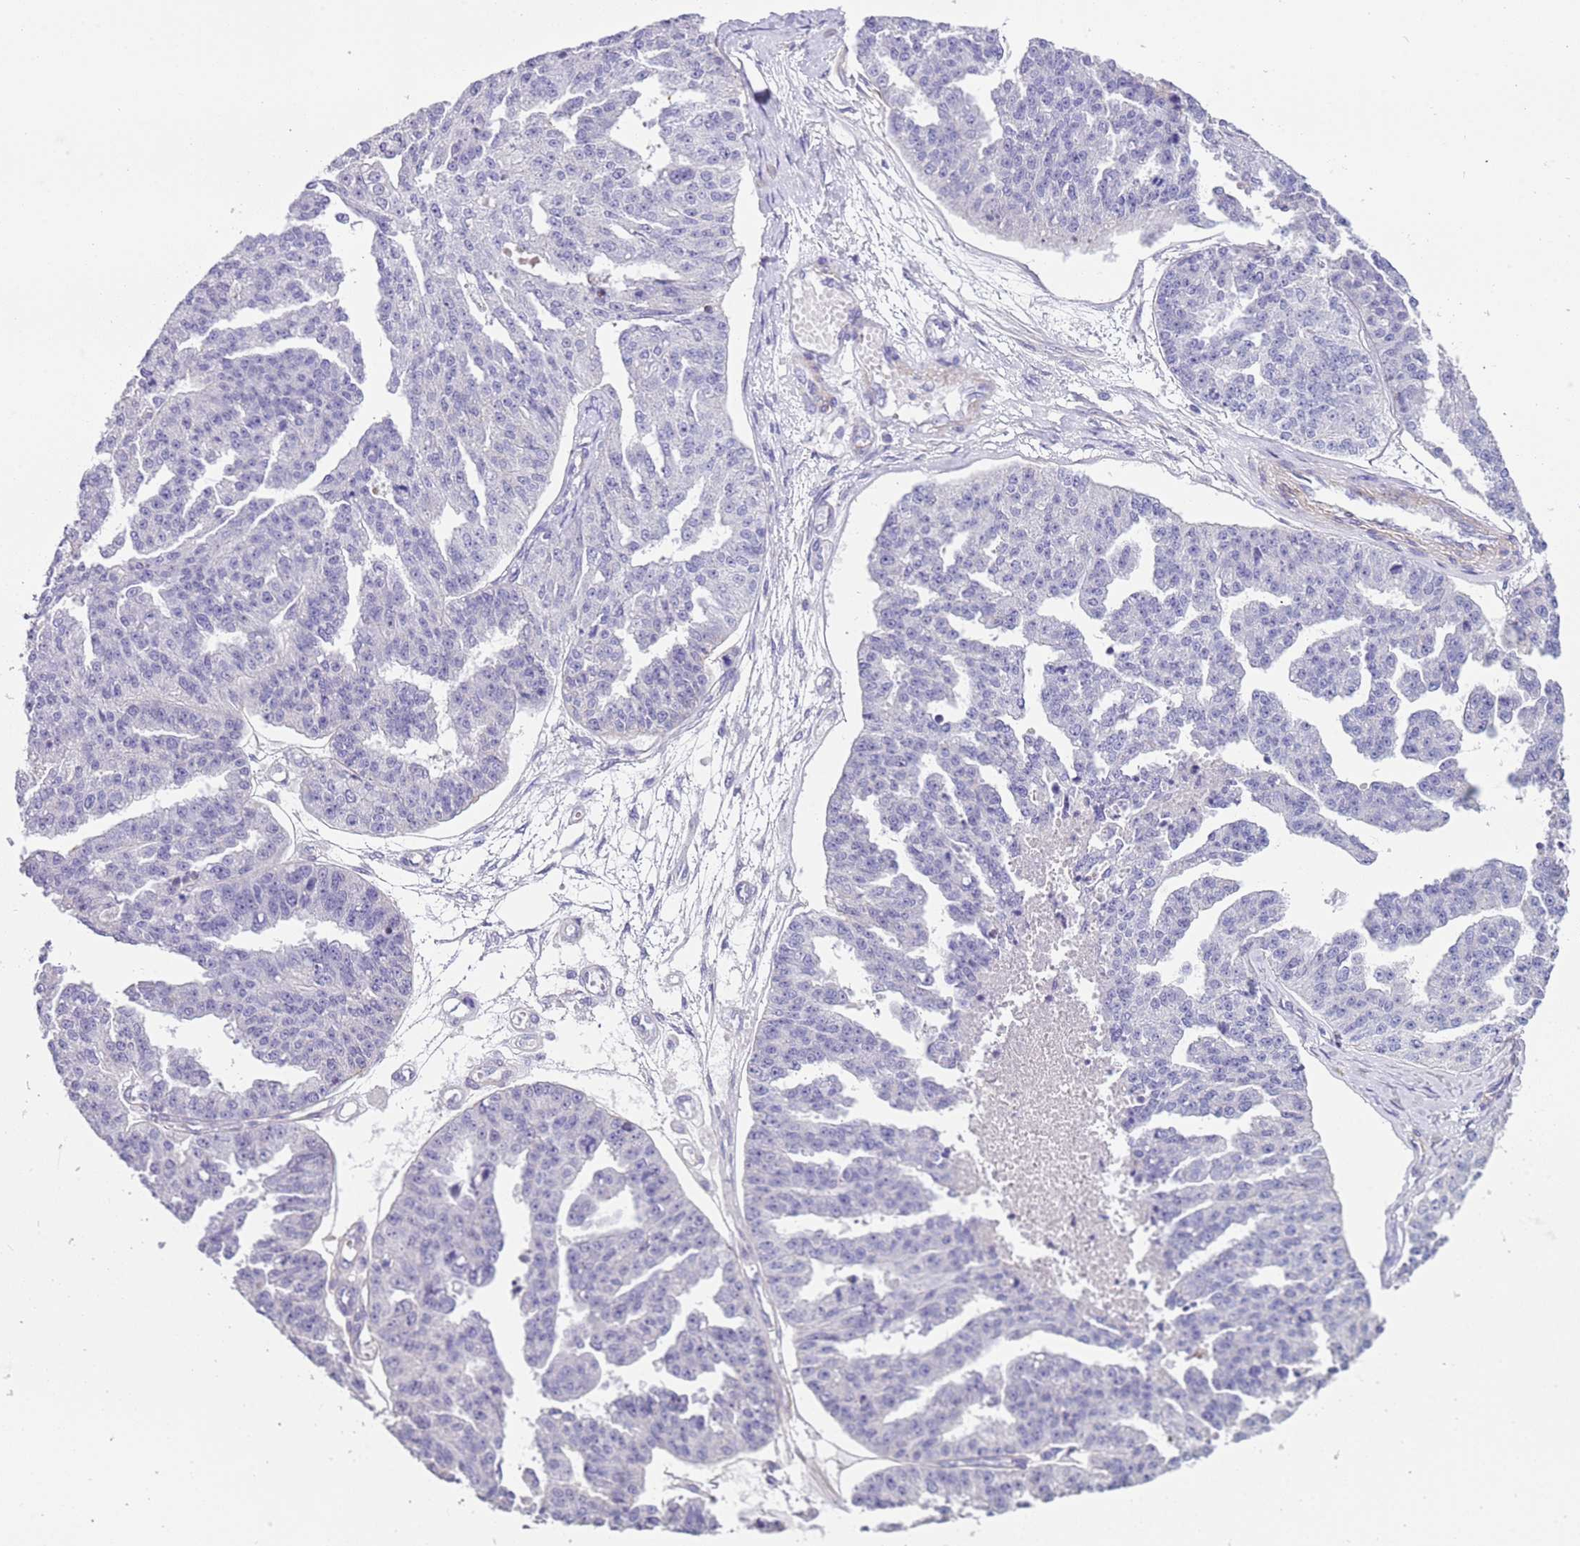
{"staining": {"intensity": "negative", "quantity": "none", "location": "none"}, "tissue": "ovarian cancer", "cell_type": "Tumor cells", "image_type": "cancer", "snomed": [{"axis": "morphology", "description": "Cystadenocarcinoma, serous, NOS"}, {"axis": "topography", "description": "Ovary"}], "caption": "IHC of ovarian serous cystadenocarcinoma exhibits no staining in tumor cells. The staining is performed using DAB (3,3'-diaminobenzidine) brown chromogen with nuclei counter-stained in using hematoxylin.", "gene": "PCGF2", "patient": {"sex": "female", "age": 58}}